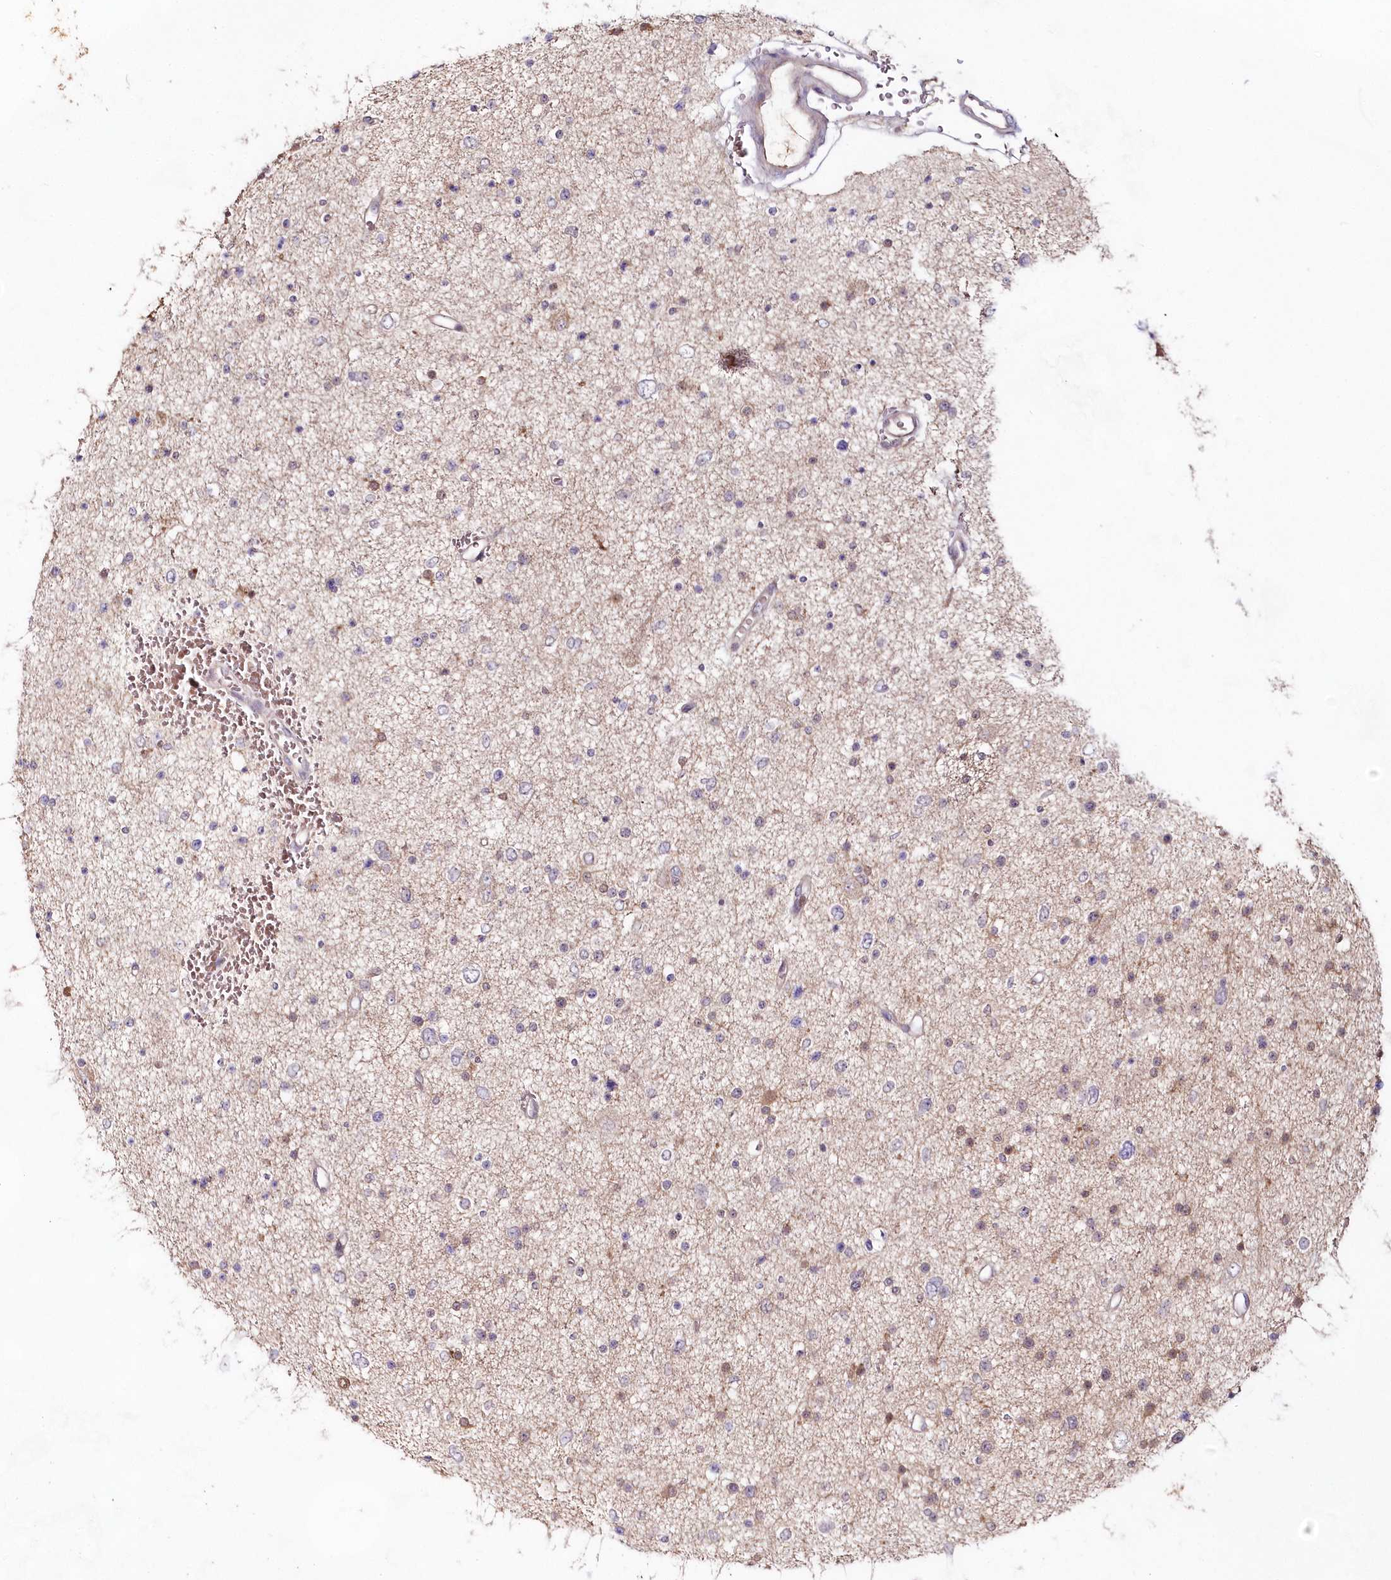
{"staining": {"intensity": "moderate", "quantity": "<25%", "location": "cytoplasmic/membranous"}, "tissue": "glioma", "cell_type": "Tumor cells", "image_type": "cancer", "snomed": [{"axis": "morphology", "description": "Glioma, malignant, Low grade"}, {"axis": "topography", "description": "Brain"}], "caption": "Malignant glioma (low-grade) tissue exhibits moderate cytoplasmic/membranous staining in approximately <25% of tumor cells (brown staining indicates protein expression, while blue staining denotes nuclei).", "gene": "IMPA1", "patient": {"sex": "female", "age": 37}}